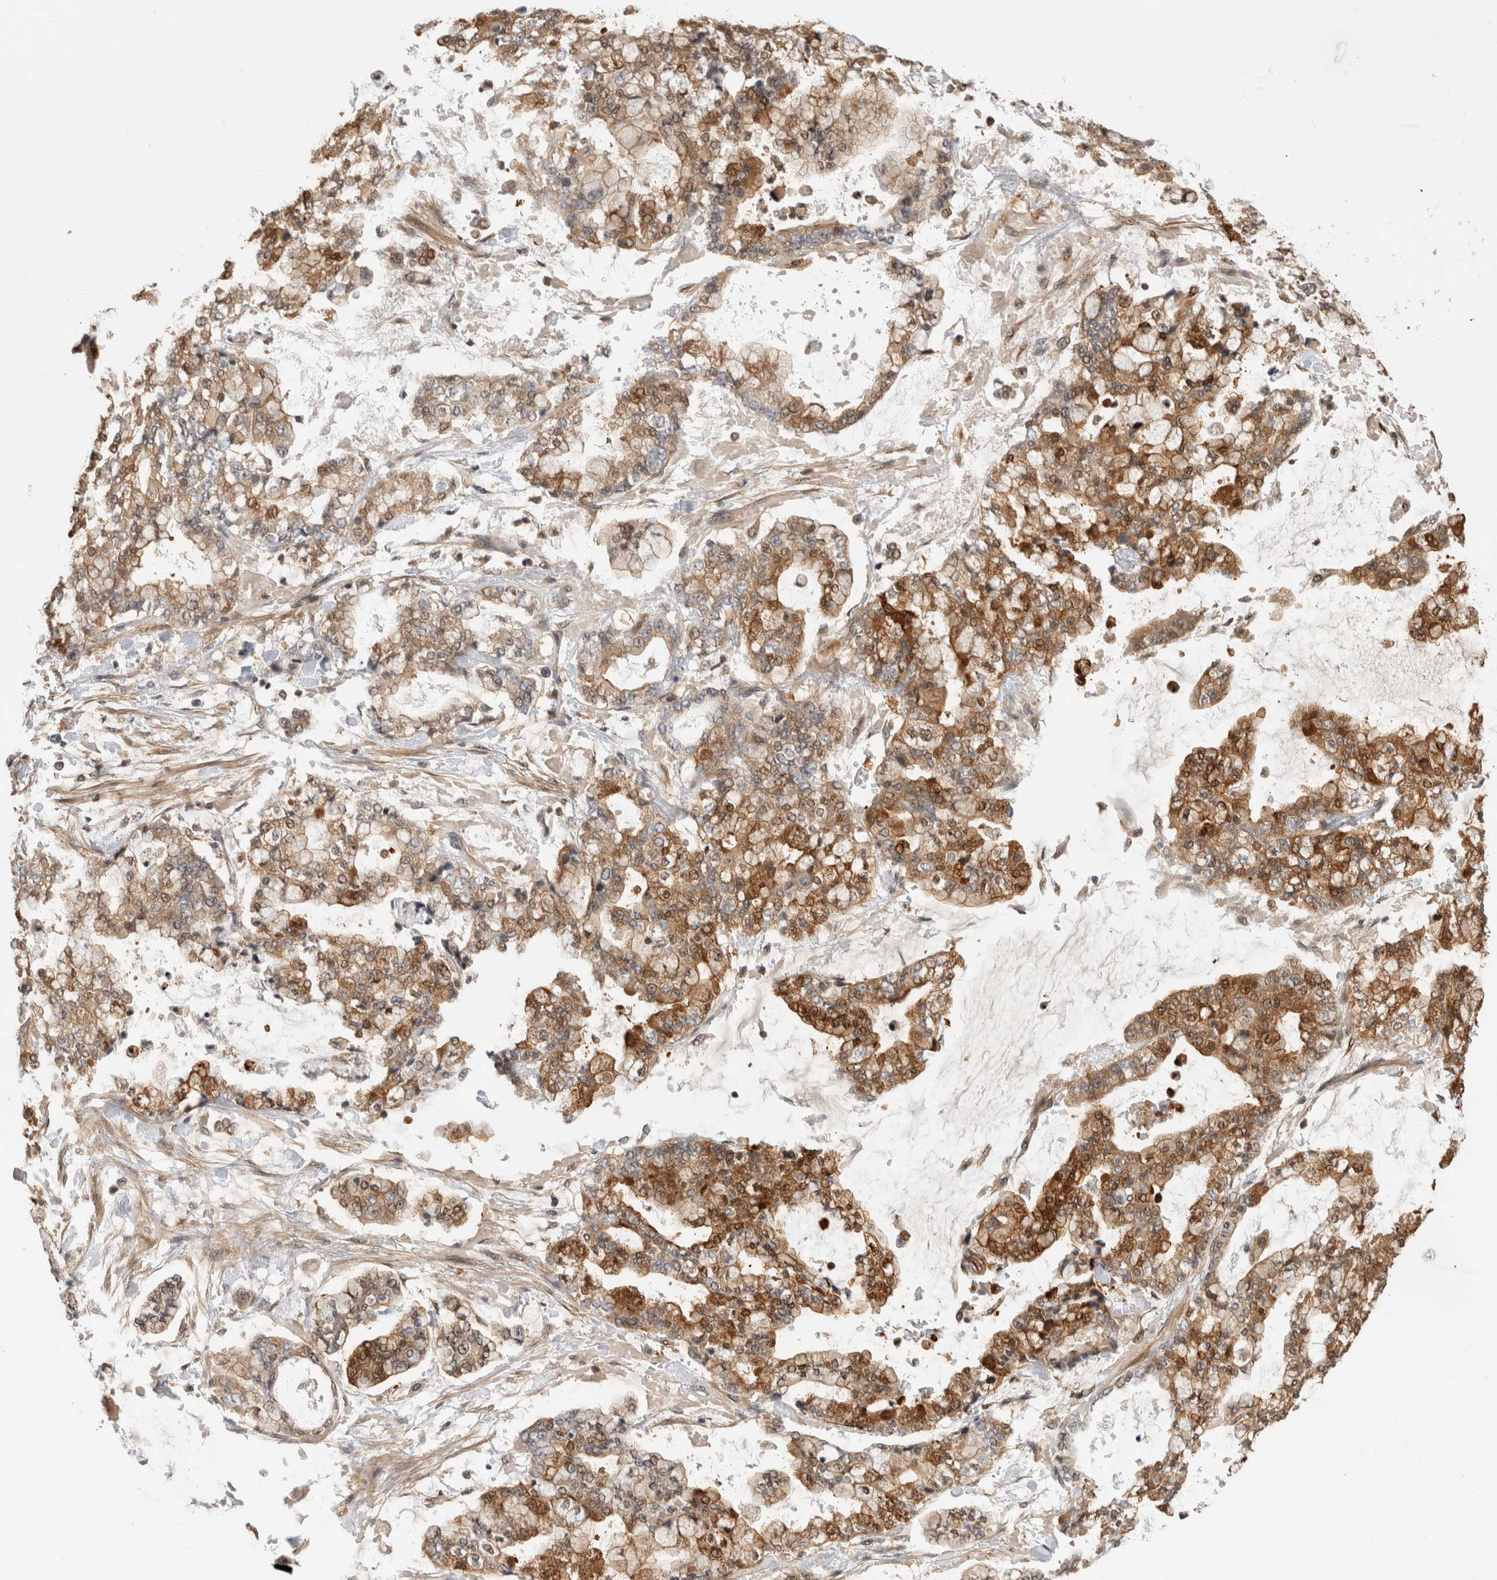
{"staining": {"intensity": "strong", "quantity": "25%-75%", "location": "cytoplasmic/membranous,nuclear"}, "tissue": "stomach cancer", "cell_type": "Tumor cells", "image_type": "cancer", "snomed": [{"axis": "morphology", "description": "Normal tissue, NOS"}, {"axis": "morphology", "description": "Adenocarcinoma, NOS"}, {"axis": "topography", "description": "Stomach, upper"}, {"axis": "topography", "description": "Stomach"}], "caption": "Immunohistochemistry (IHC) of adenocarcinoma (stomach) shows high levels of strong cytoplasmic/membranous and nuclear positivity in about 25%-75% of tumor cells. The staining was performed using DAB, with brown indicating positive protein expression. Nuclei are stained blue with hematoxylin.", "gene": "PGM1", "patient": {"sex": "male", "age": 76}}